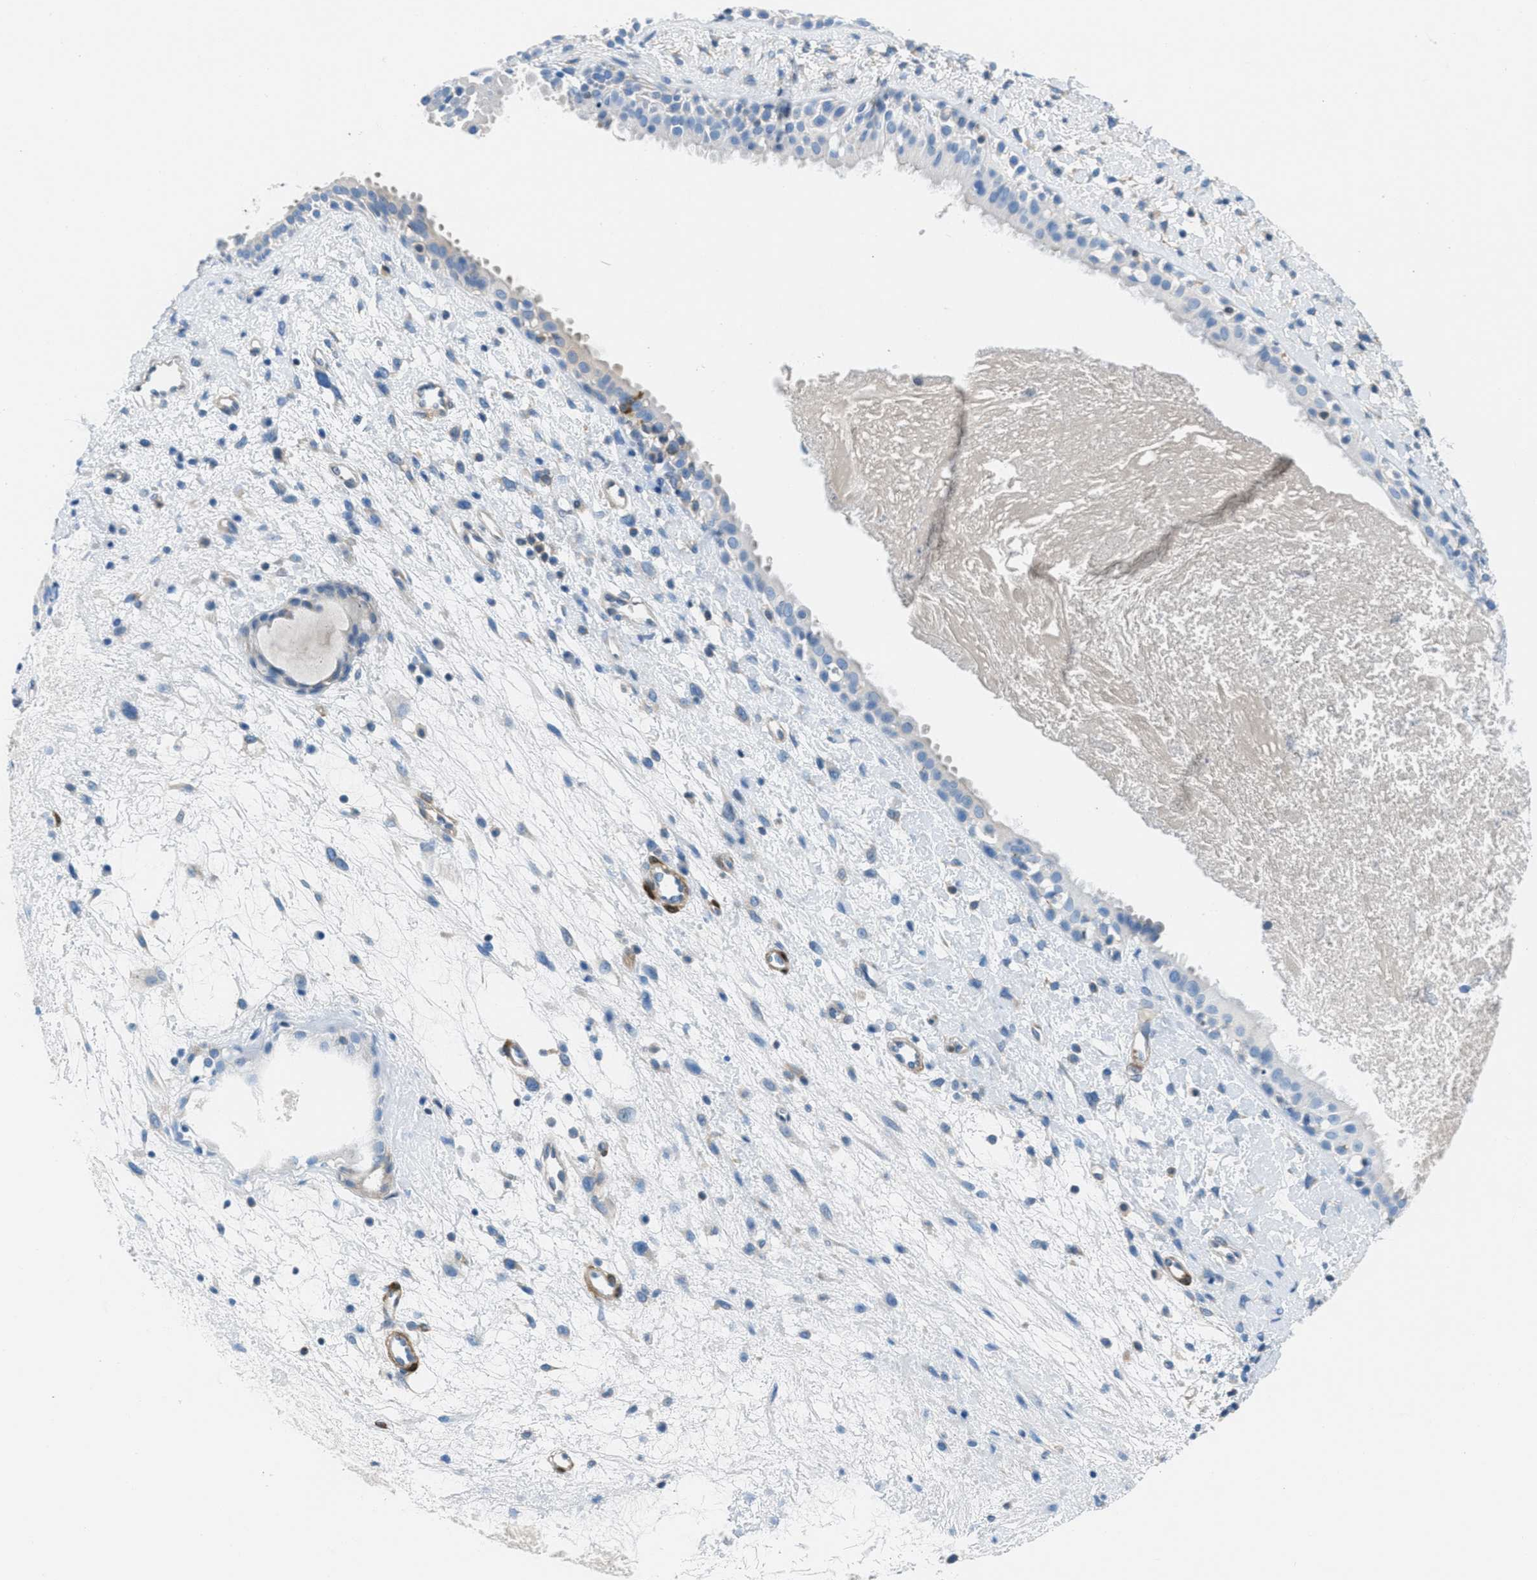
{"staining": {"intensity": "moderate", "quantity": "<25%", "location": "cytoplasmic/membranous"}, "tissue": "nasopharynx", "cell_type": "Respiratory epithelial cells", "image_type": "normal", "snomed": [{"axis": "morphology", "description": "Normal tissue, NOS"}, {"axis": "topography", "description": "Nasopharynx"}], "caption": "Brown immunohistochemical staining in normal nasopharynx displays moderate cytoplasmic/membranous expression in about <25% of respiratory epithelial cells. The protein of interest is stained brown, and the nuclei are stained in blue (DAB (3,3'-diaminobenzidine) IHC with brightfield microscopy, high magnification).", "gene": "MAPRE2", "patient": {"sex": "male", "age": 22}}